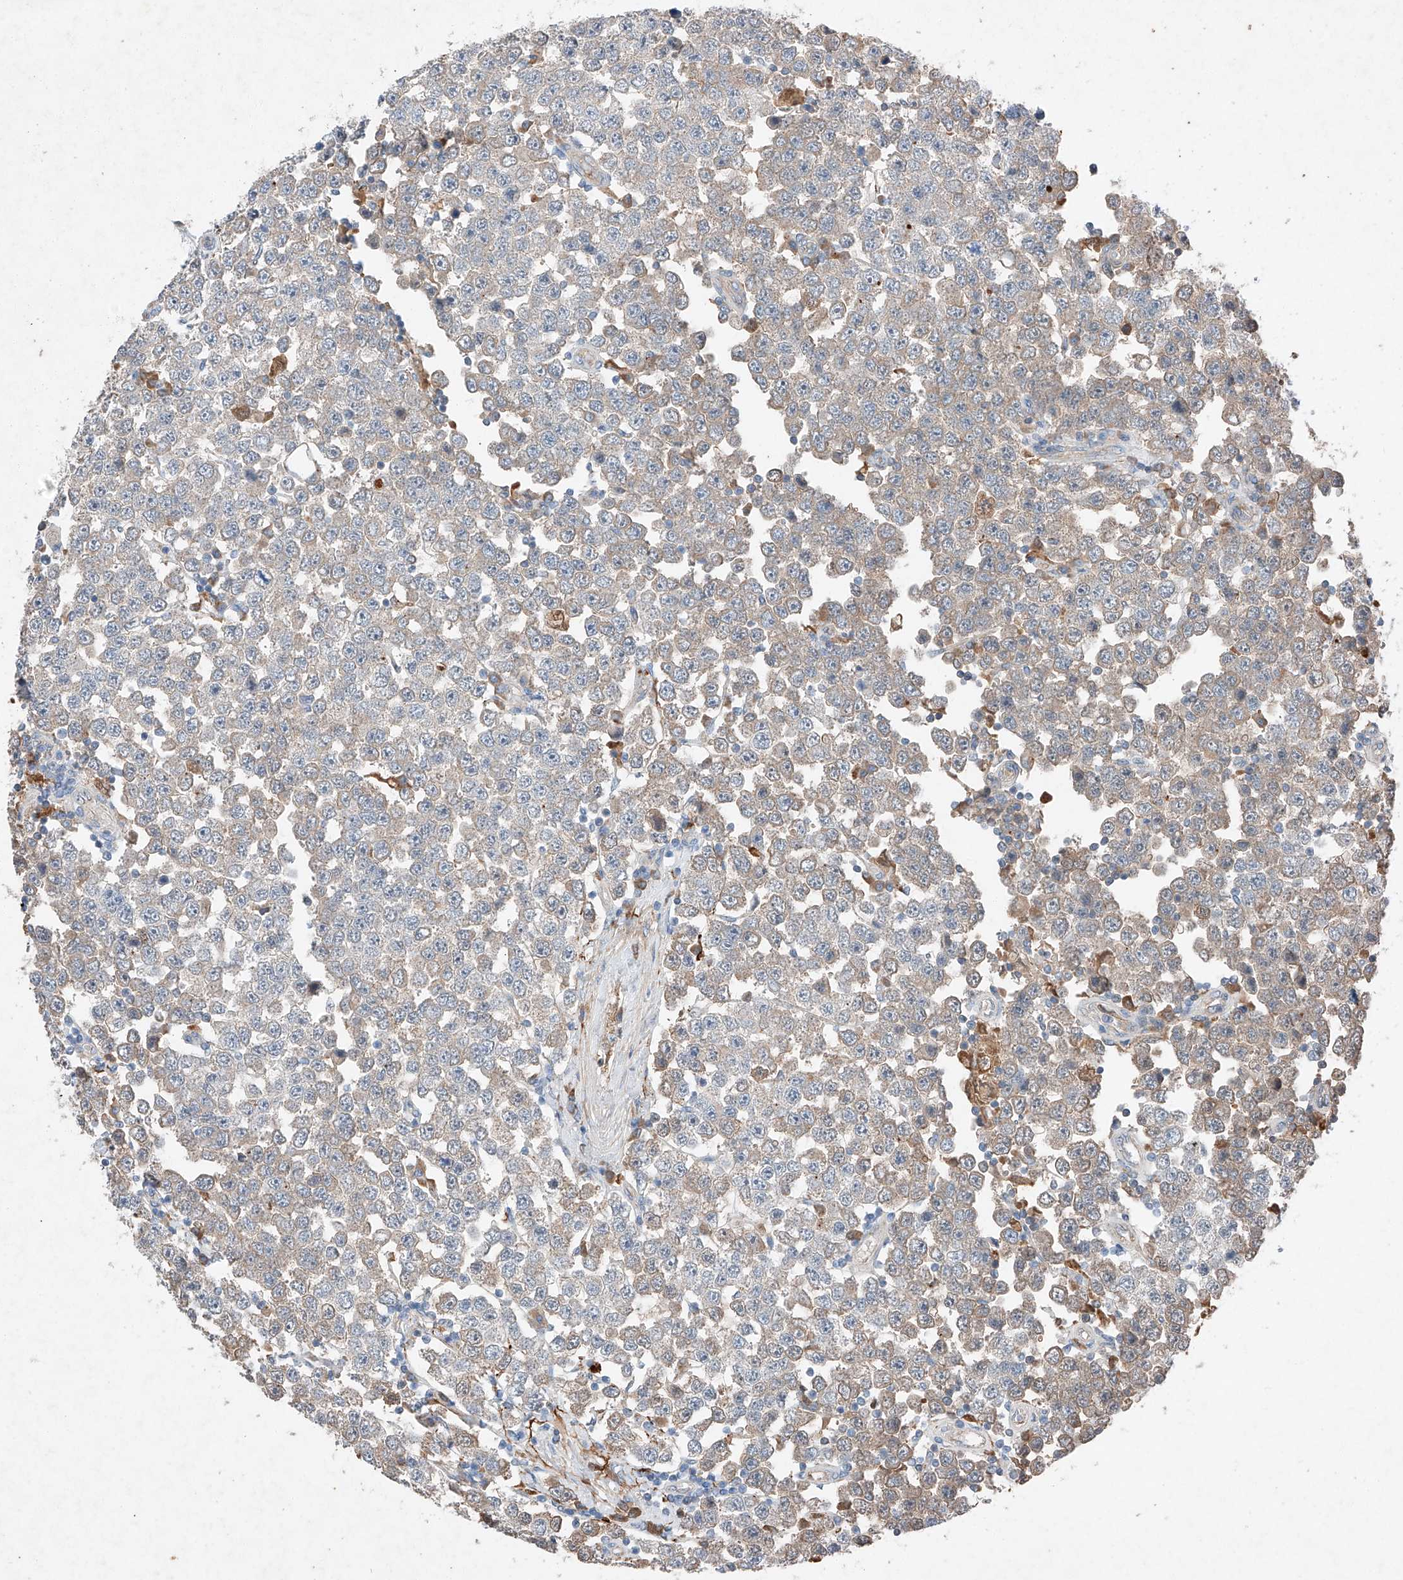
{"staining": {"intensity": "negative", "quantity": "none", "location": "none"}, "tissue": "testis cancer", "cell_type": "Tumor cells", "image_type": "cancer", "snomed": [{"axis": "morphology", "description": "Seminoma, NOS"}, {"axis": "topography", "description": "Testis"}], "caption": "Tumor cells are negative for protein expression in human seminoma (testis). (DAB immunohistochemistry visualized using brightfield microscopy, high magnification).", "gene": "RUSC1", "patient": {"sex": "male", "age": 28}}